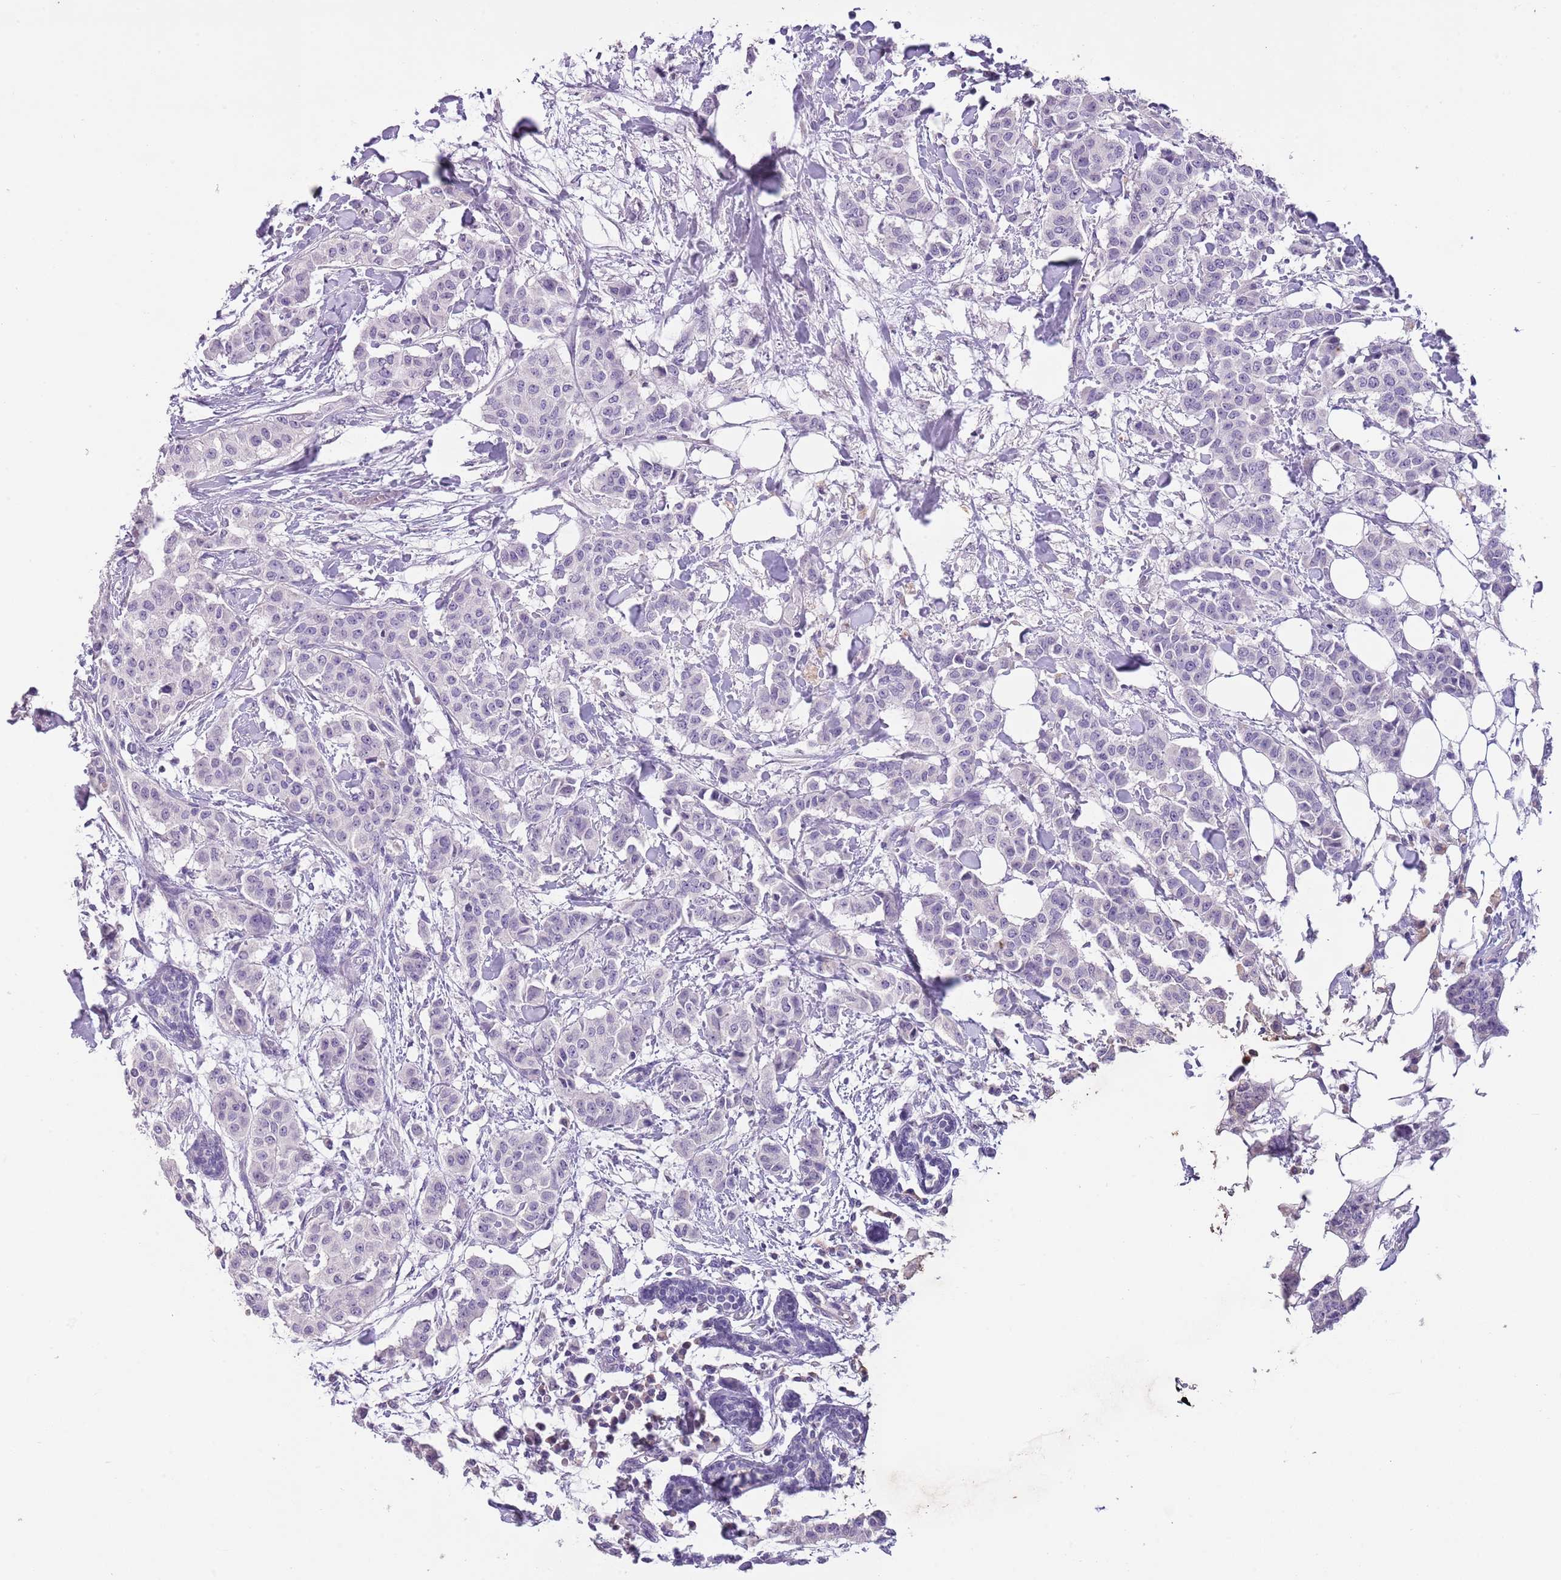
{"staining": {"intensity": "negative", "quantity": "none", "location": "none"}, "tissue": "breast cancer", "cell_type": "Tumor cells", "image_type": "cancer", "snomed": [{"axis": "morphology", "description": "Duct carcinoma"}, {"axis": "topography", "description": "Breast"}], "caption": "This is a micrograph of immunohistochemistry staining of invasive ductal carcinoma (breast), which shows no positivity in tumor cells.", "gene": "SLC35E3", "patient": {"sex": "female", "age": 40}}